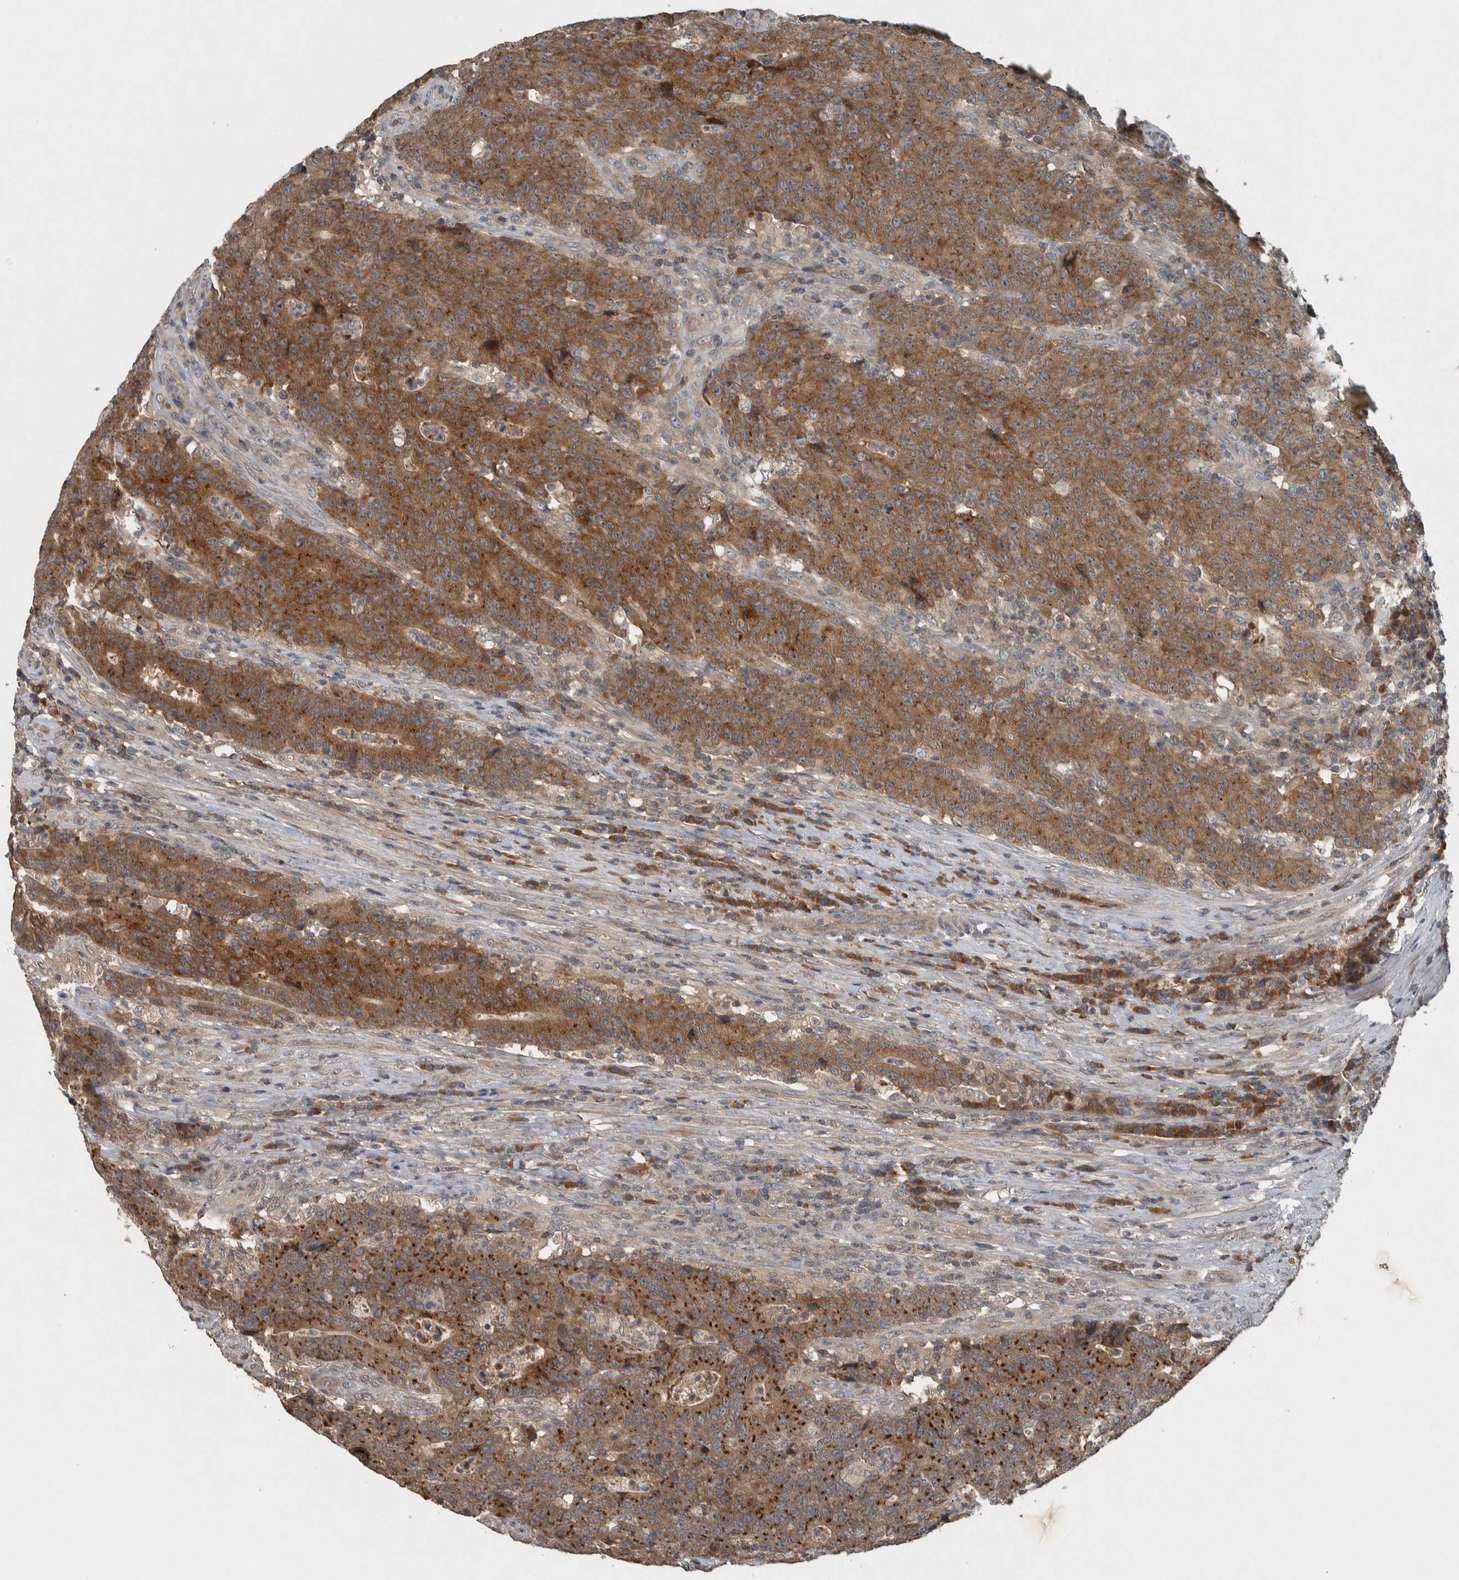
{"staining": {"intensity": "strong", "quantity": ">75%", "location": "cytoplasmic/membranous"}, "tissue": "colorectal cancer", "cell_type": "Tumor cells", "image_type": "cancer", "snomed": [{"axis": "morphology", "description": "Normal tissue, NOS"}, {"axis": "morphology", "description": "Adenocarcinoma, NOS"}, {"axis": "topography", "description": "Colon"}], "caption": "Protein staining of colorectal cancer tissue exhibits strong cytoplasmic/membranous positivity in about >75% of tumor cells.", "gene": "CLCN2", "patient": {"sex": "female", "age": 75}}